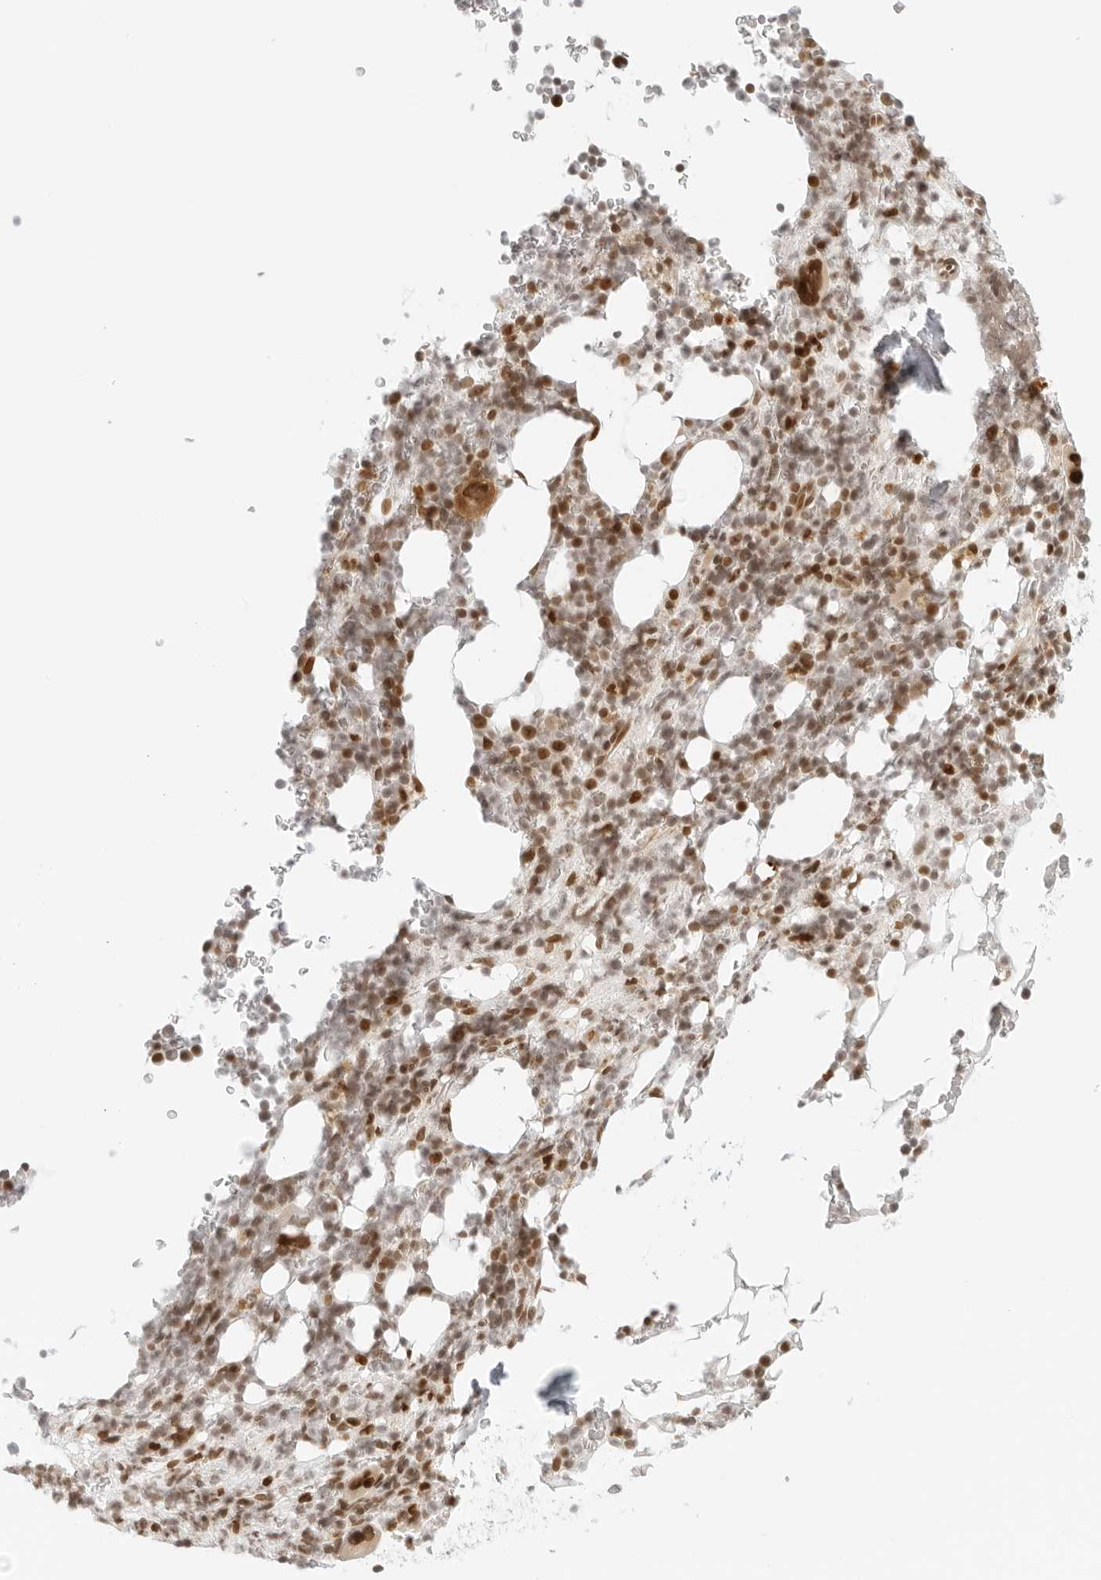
{"staining": {"intensity": "strong", "quantity": "25%-75%", "location": "nuclear"}, "tissue": "bone marrow", "cell_type": "Hematopoietic cells", "image_type": "normal", "snomed": [{"axis": "morphology", "description": "Normal tissue, NOS"}, {"axis": "topography", "description": "Bone marrow"}], "caption": "The micrograph demonstrates immunohistochemical staining of unremarkable bone marrow. There is strong nuclear staining is appreciated in approximately 25%-75% of hematopoietic cells. (DAB = brown stain, brightfield microscopy at high magnification).", "gene": "RCC1", "patient": {"sex": "male", "age": 58}}